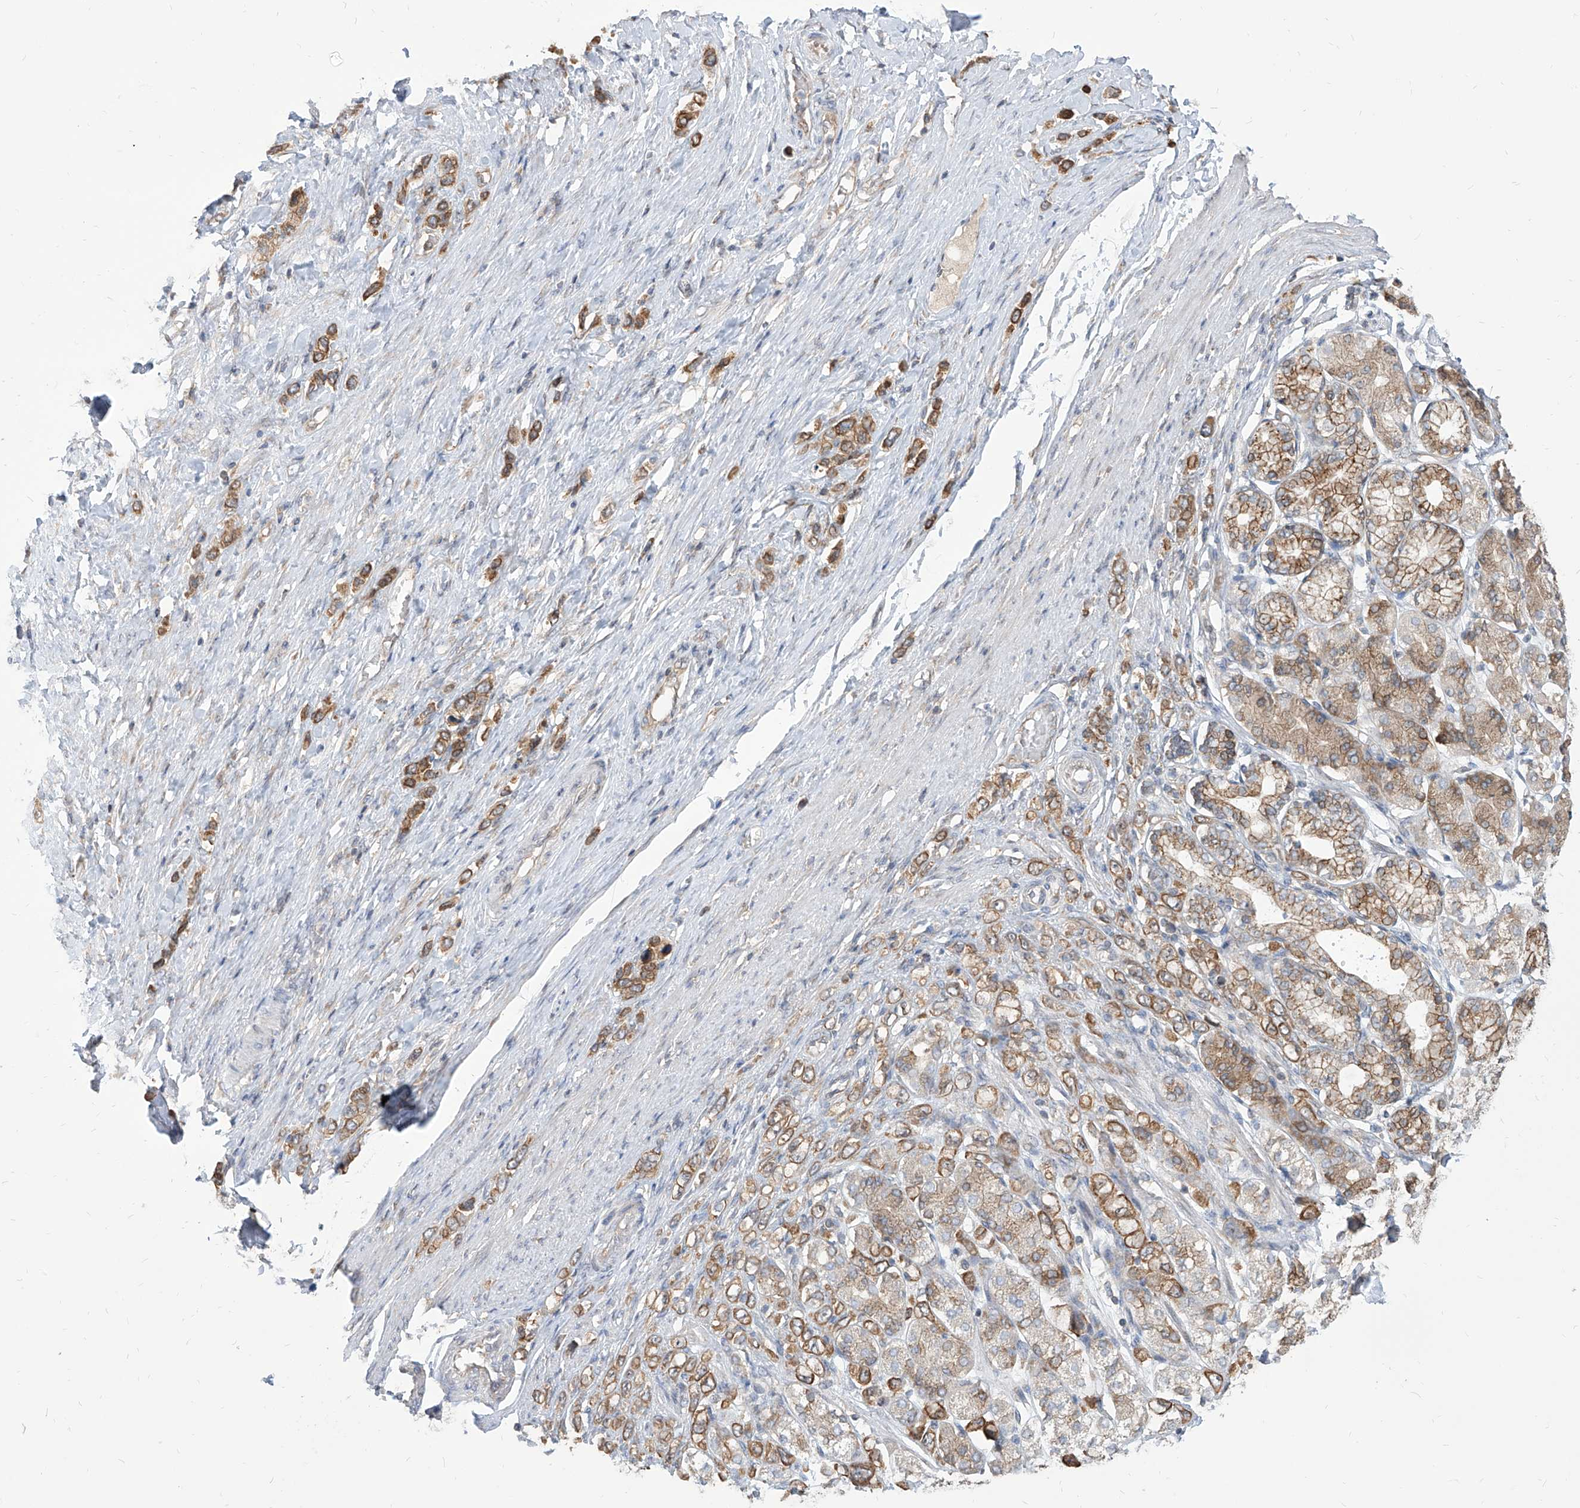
{"staining": {"intensity": "moderate", "quantity": ">75%", "location": "cytoplasmic/membranous"}, "tissue": "stomach cancer", "cell_type": "Tumor cells", "image_type": "cancer", "snomed": [{"axis": "morphology", "description": "Adenocarcinoma, NOS"}, {"axis": "topography", "description": "Stomach"}], "caption": "Protein staining of stomach adenocarcinoma tissue shows moderate cytoplasmic/membranous positivity in approximately >75% of tumor cells. Immunohistochemistry stains the protein in brown and the nuclei are stained blue.", "gene": "FAM83B", "patient": {"sex": "female", "age": 65}}